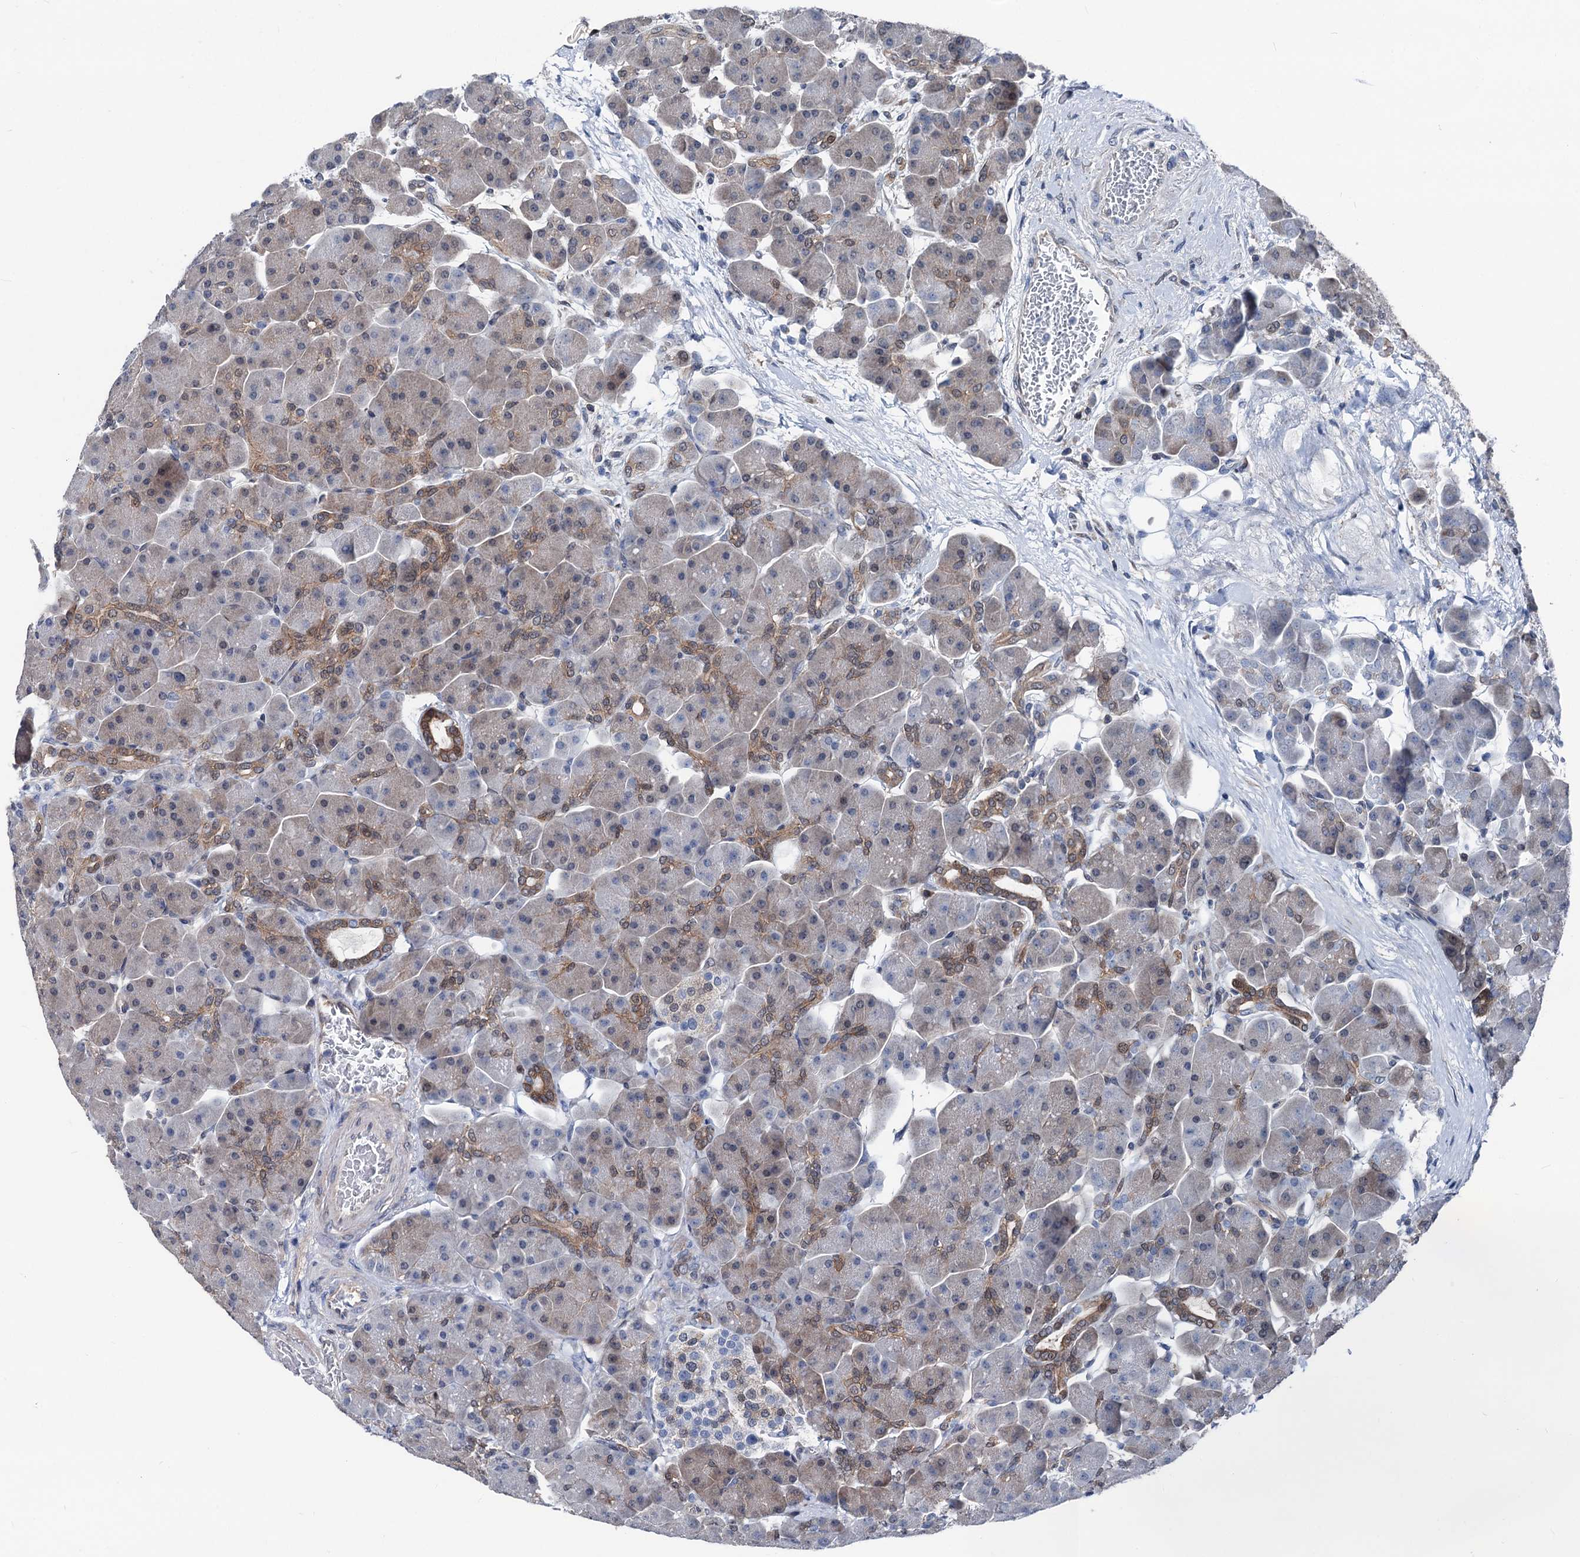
{"staining": {"intensity": "moderate", "quantity": "25%-75%", "location": "cytoplasmic/membranous,nuclear"}, "tissue": "pancreas", "cell_type": "Exocrine glandular cells", "image_type": "normal", "snomed": [{"axis": "morphology", "description": "Normal tissue, NOS"}, {"axis": "topography", "description": "Pancreas"}], "caption": "The micrograph displays a brown stain indicating the presence of a protein in the cytoplasmic/membranous,nuclear of exocrine glandular cells in pancreas. (brown staining indicates protein expression, while blue staining denotes nuclei).", "gene": "GLO1", "patient": {"sex": "male", "age": 66}}